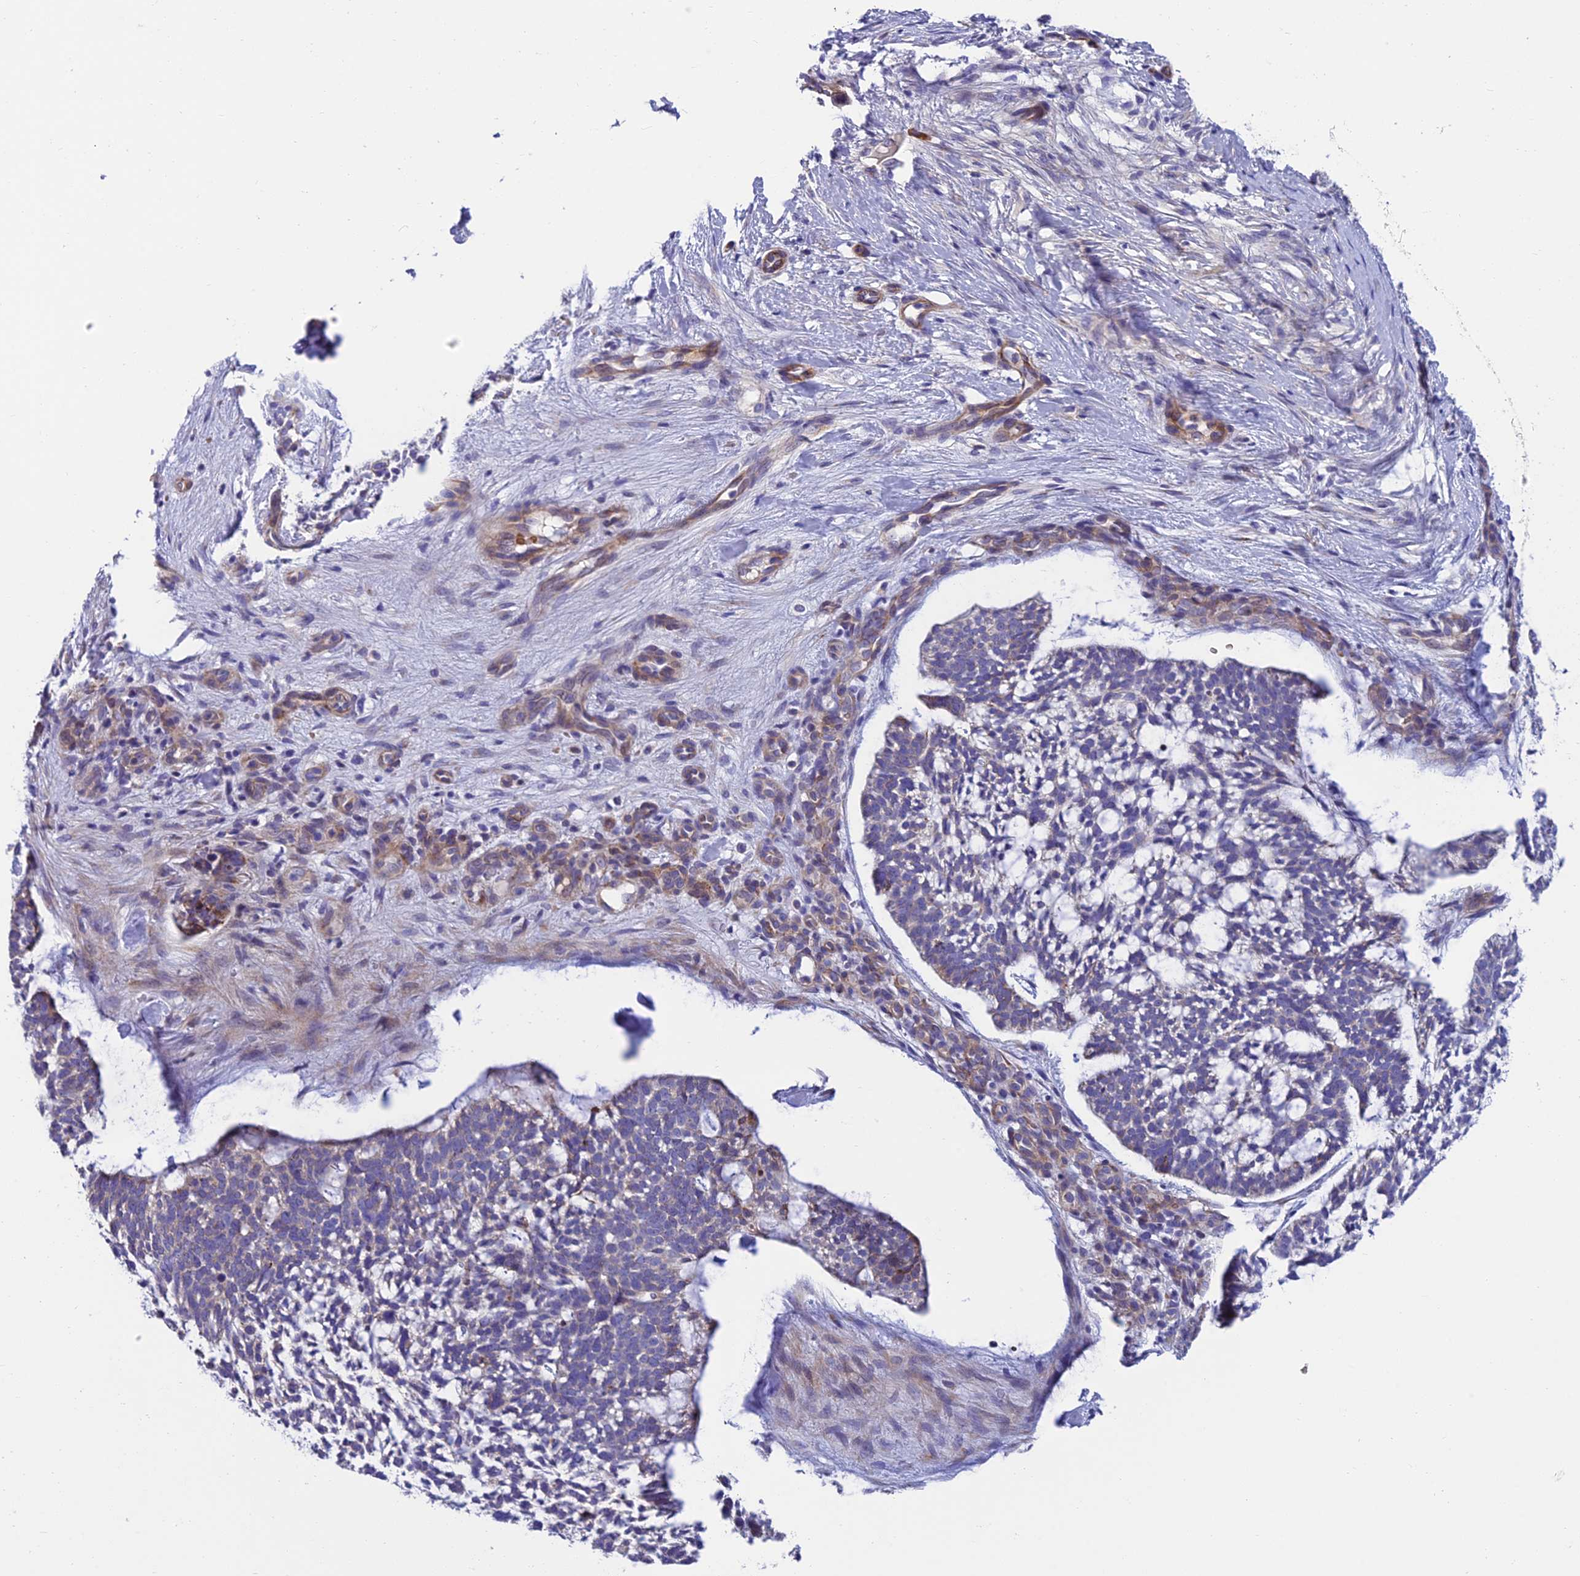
{"staining": {"intensity": "weak", "quantity": "25%-75%", "location": "cytoplasmic/membranous"}, "tissue": "skin cancer", "cell_type": "Tumor cells", "image_type": "cancer", "snomed": [{"axis": "morphology", "description": "Basal cell carcinoma"}, {"axis": "topography", "description": "Skin"}], "caption": "Approximately 25%-75% of tumor cells in human skin basal cell carcinoma demonstrate weak cytoplasmic/membranous protein positivity as visualized by brown immunohistochemical staining.", "gene": "MACIR", "patient": {"sex": "male", "age": 88}}